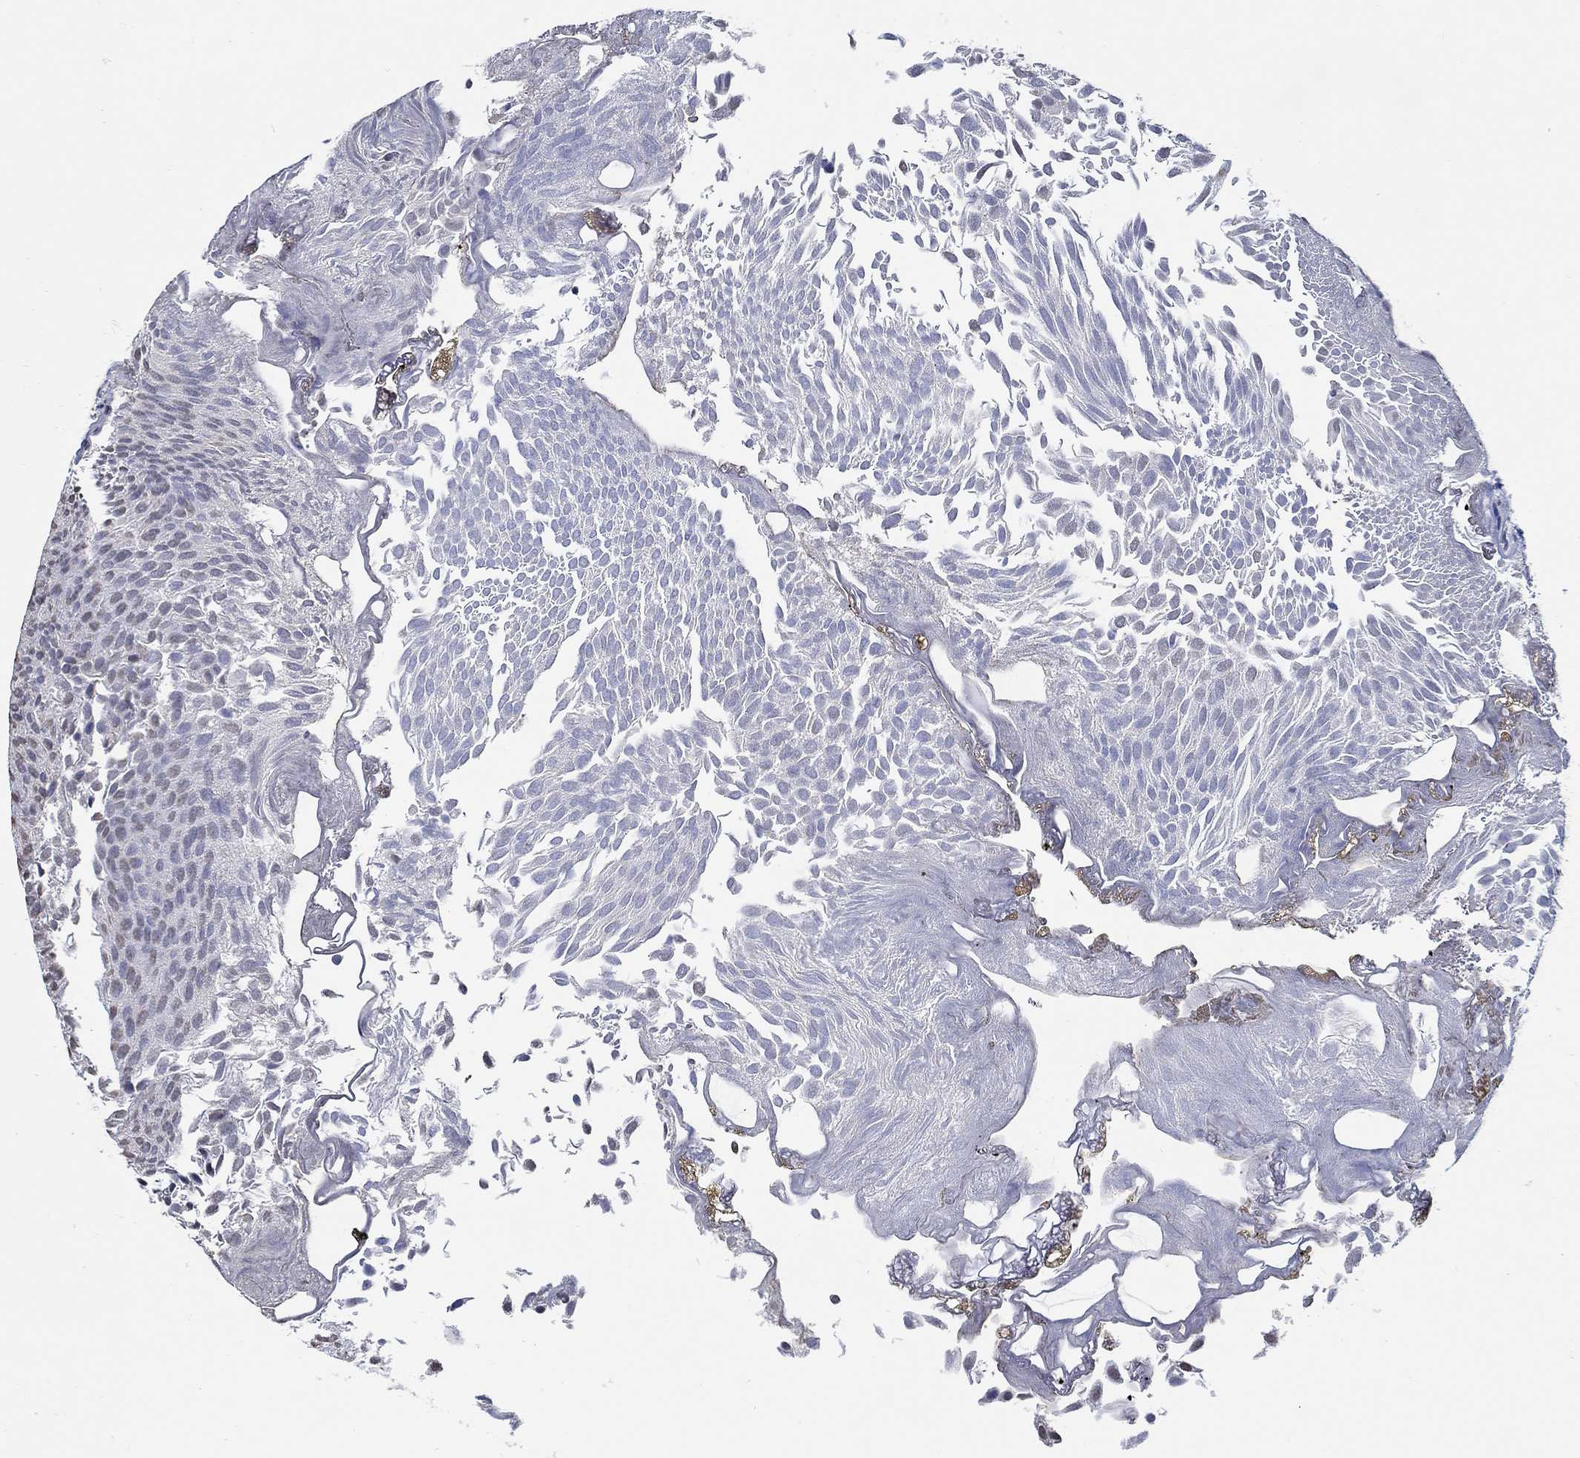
{"staining": {"intensity": "negative", "quantity": "none", "location": "none"}, "tissue": "urothelial cancer", "cell_type": "Tumor cells", "image_type": "cancer", "snomed": [{"axis": "morphology", "description": "Urothelial carcinoma, Low grade"}, {"axis": "topography", "description": "Urinary bladder"}], "caption": "Image shows no significant protein expression in tumor cells of urothelial cancer.", "gene": "PDE1B", "patient": {"sex": "male", "age": 52}}